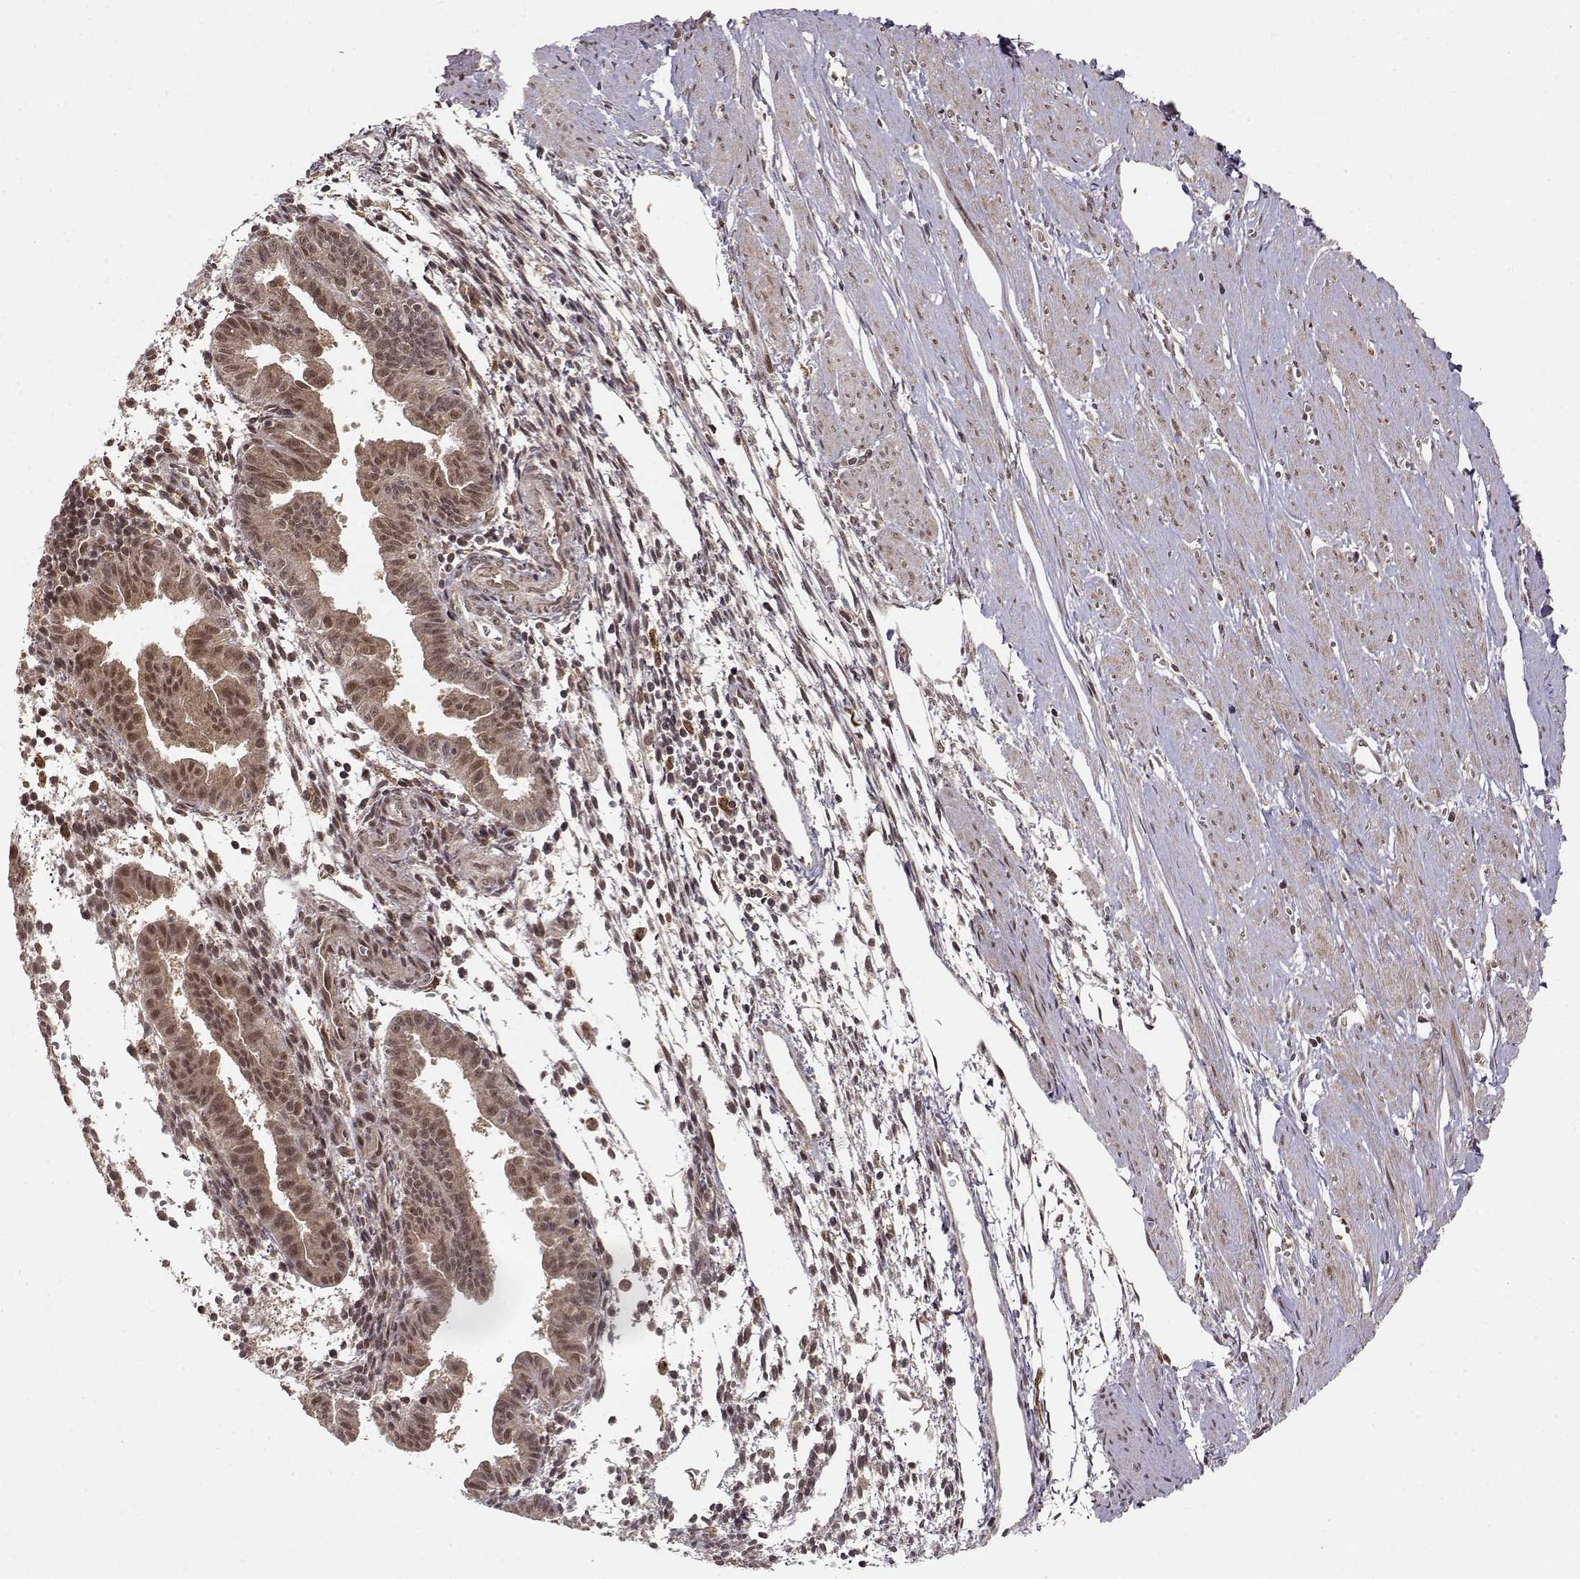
{"staining": {"intensity": "moderate", "quantity": "25%-75%", "location": "nuclear"}, "tissue": "endometrium", "cell_type": "Cells in endometrial stroma", "image_type": "normal", "snomed": [{"axis": "morphology", "description": "Normal tissue, NOS"}, {"axis": "topography", "description": "Endometrium"}], "caption": "Immunohistochemical staining of unremarkable human endometrium reveals moderate nuclear protein positivity in approximately 25%-75% of cells in endometrial stroma.", "gene": "MAEA", "patient": {"sex": "female", "age": 37}}